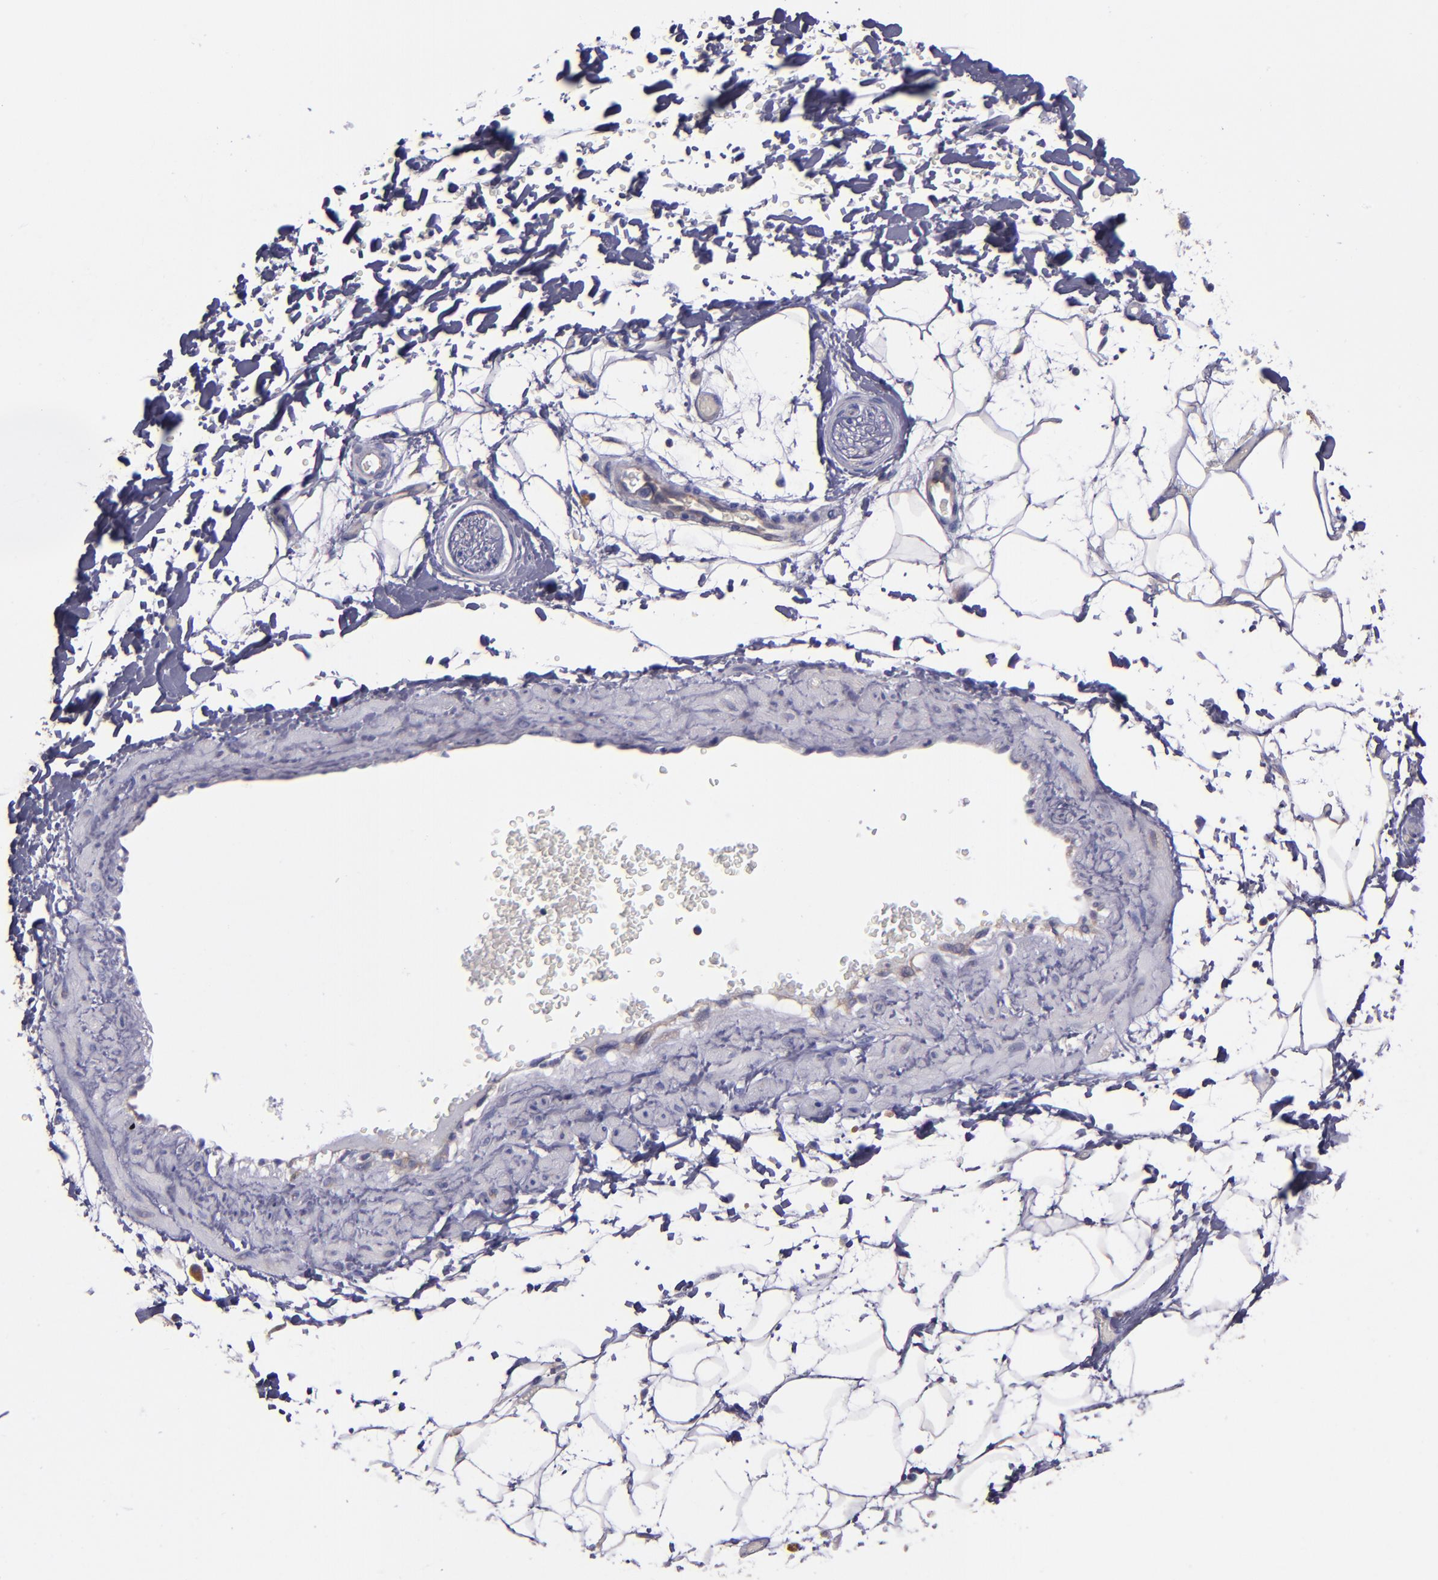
{"staining": {"intensity": "negative", "quantity": "none", "location": "none"}, "tissue": "adipose tissue", "cell_type": "Adipocytes", "image_type": "normal", "snomed": [{"axis": "morphology", "description": "Normal tissue, NOS"}, {"axis": "topography", "description": "Soft tissue"}], "caption": "High power microscopy histopathology image of an immunohistochemistry (IHC) image of unremarkable adipose tissue, revealing no significant expression in adipocytes. (Stains: DAB immunohistochemistry with hematoxylin counter stain, Microscopy: brightfield microscopy at high magnification).", "gene": "CARS1", "patient": {"sex": "male", "age": 72}}